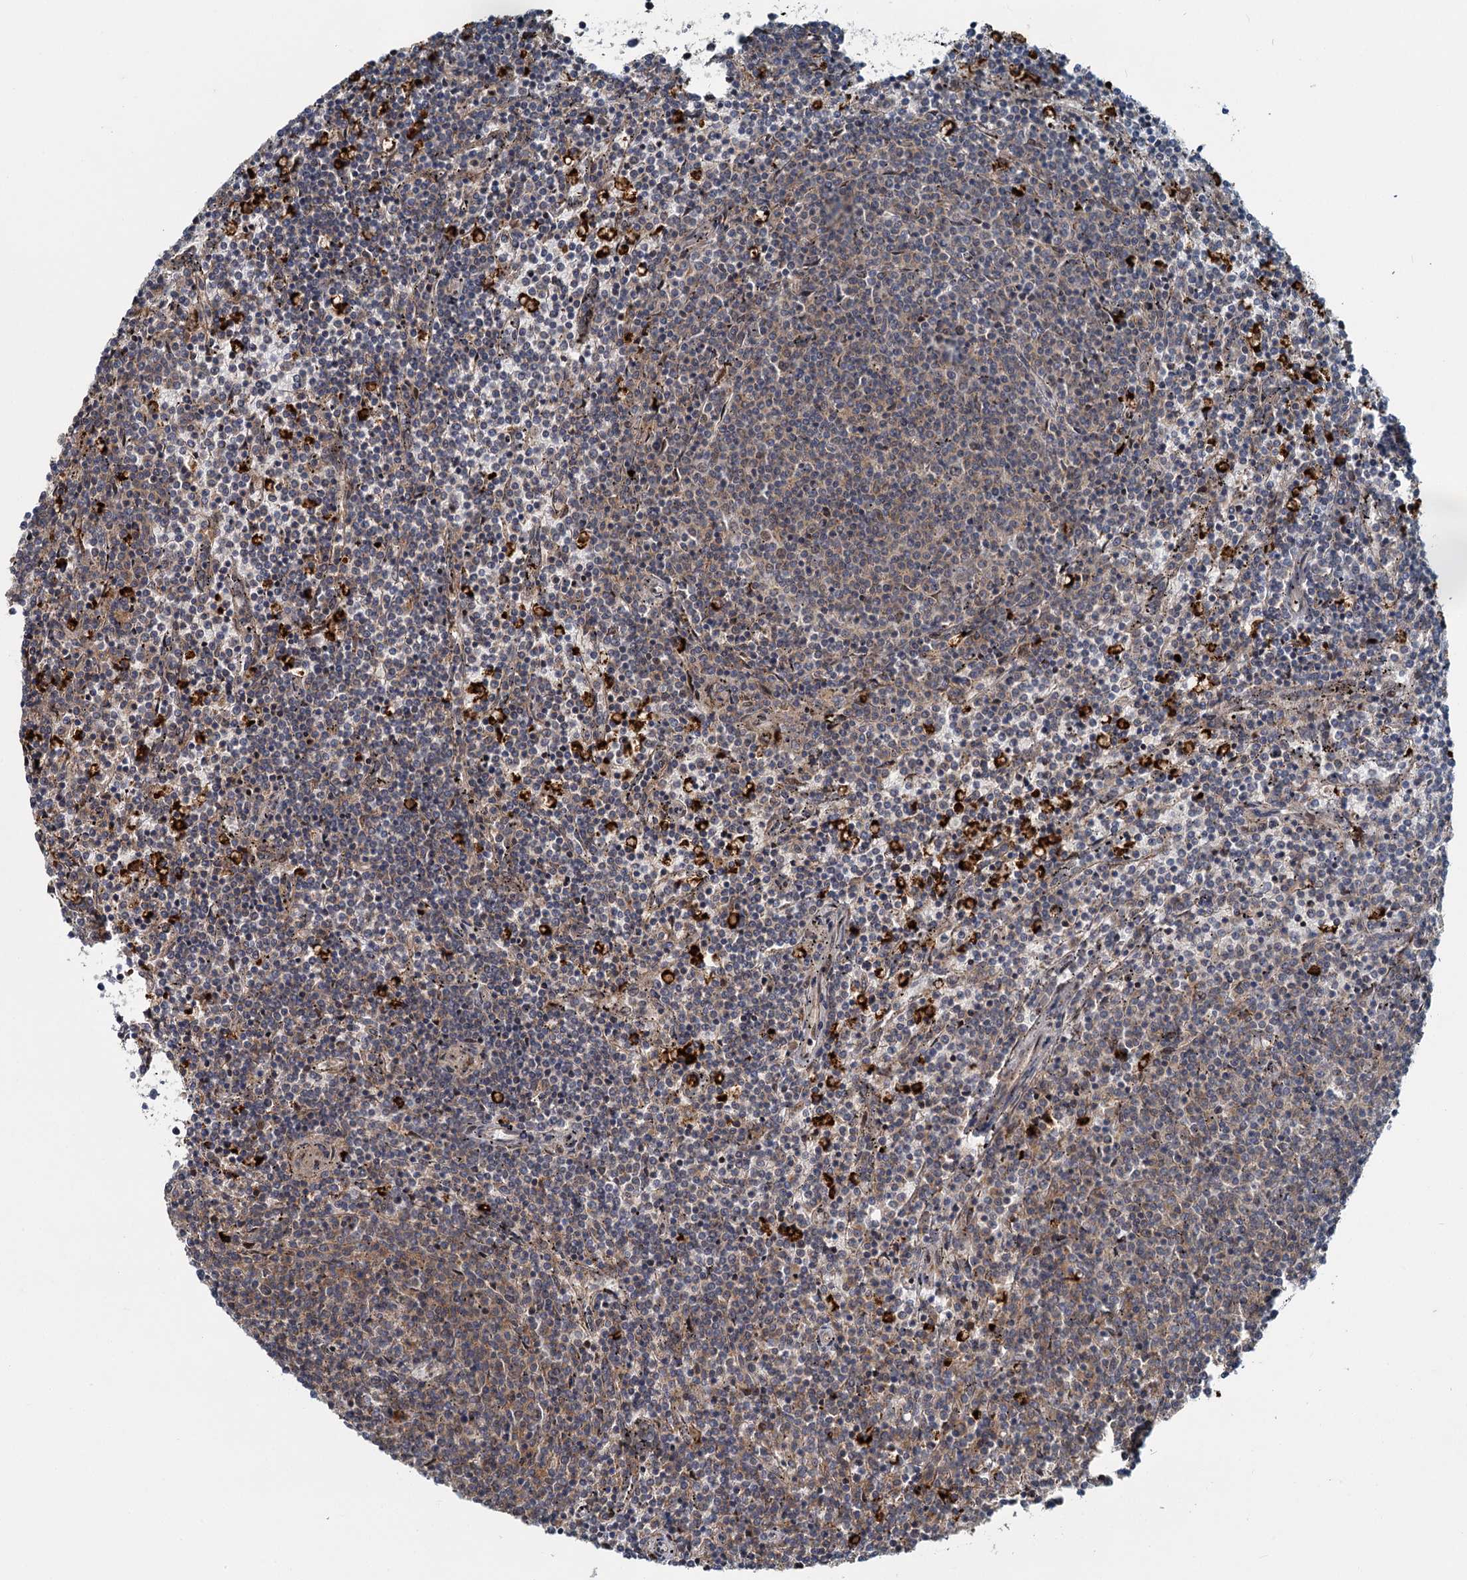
{"staining": {"intensity": "weak", "quantity": "<25%", "location": "cytoplasmic/membranous"}, "tissue": "lymphoma", "cell_type": "Tumor cells", "image_type": "cancer", "snomed": [{"axis": "morphology", "description": "Malignant lymphoma, non-Hodgkin's type, Low grade"}, {"axis": "topography", "description": "Spleen"}], "caption": "DAB (3,3'-diaminobenzidine) immunohistochemical staining of lymphoma demonstrates no significant expression in tumor cells. The staining was performed using DAB (3,3'-diaminobenzidine) to visualize the protein expression in brown, while the nuclei were stained in blue with hematoxylin (Magnification: 20x).", "gene": "ADCY2", "patient": {"sex": "female", "age": 50}}